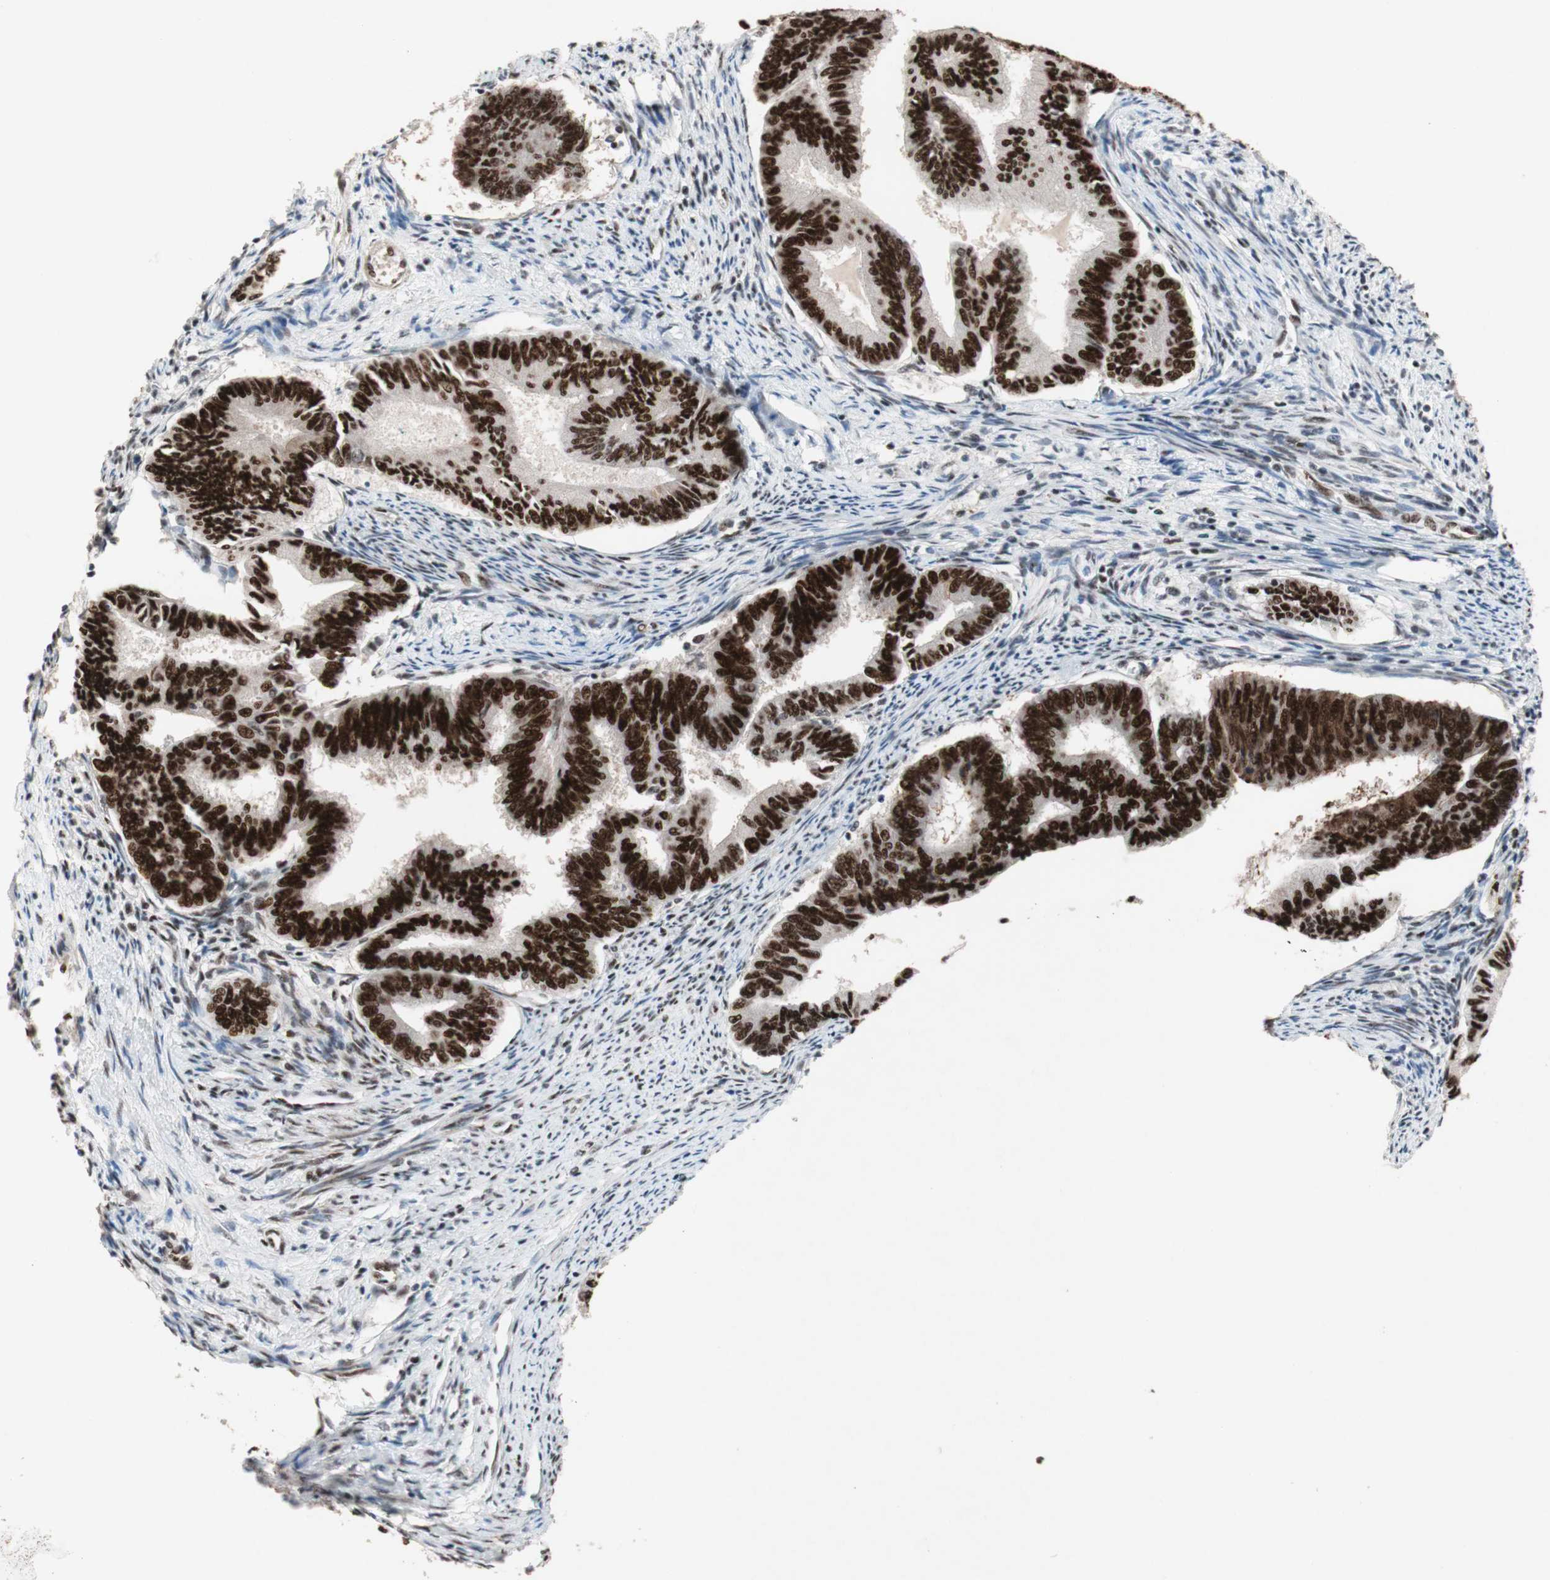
{"staining": {"intensity": "strong", "quantity": ">75%", "location": "nuclear"}, "tissue": "endometrial cancer", "cell_type": "Tumor cells", "image_type": "cancer", "snomed": [{"axis": "morphology", "description": "Adenocarcinoma, NOS"}, {"axis": "topography", "description": "Endometrium"}], "caption": "Protein staining exhibits strong nuclear expression in approximately >75% of tumor cells in adenocarcinoma (endometrial). (Stains: DAB in brown, nuclei in blue, Microscopy: brightfield microscopy at high magnification).", "gene": "TLE1", "patient": {"sex": "female", "age": 86}}